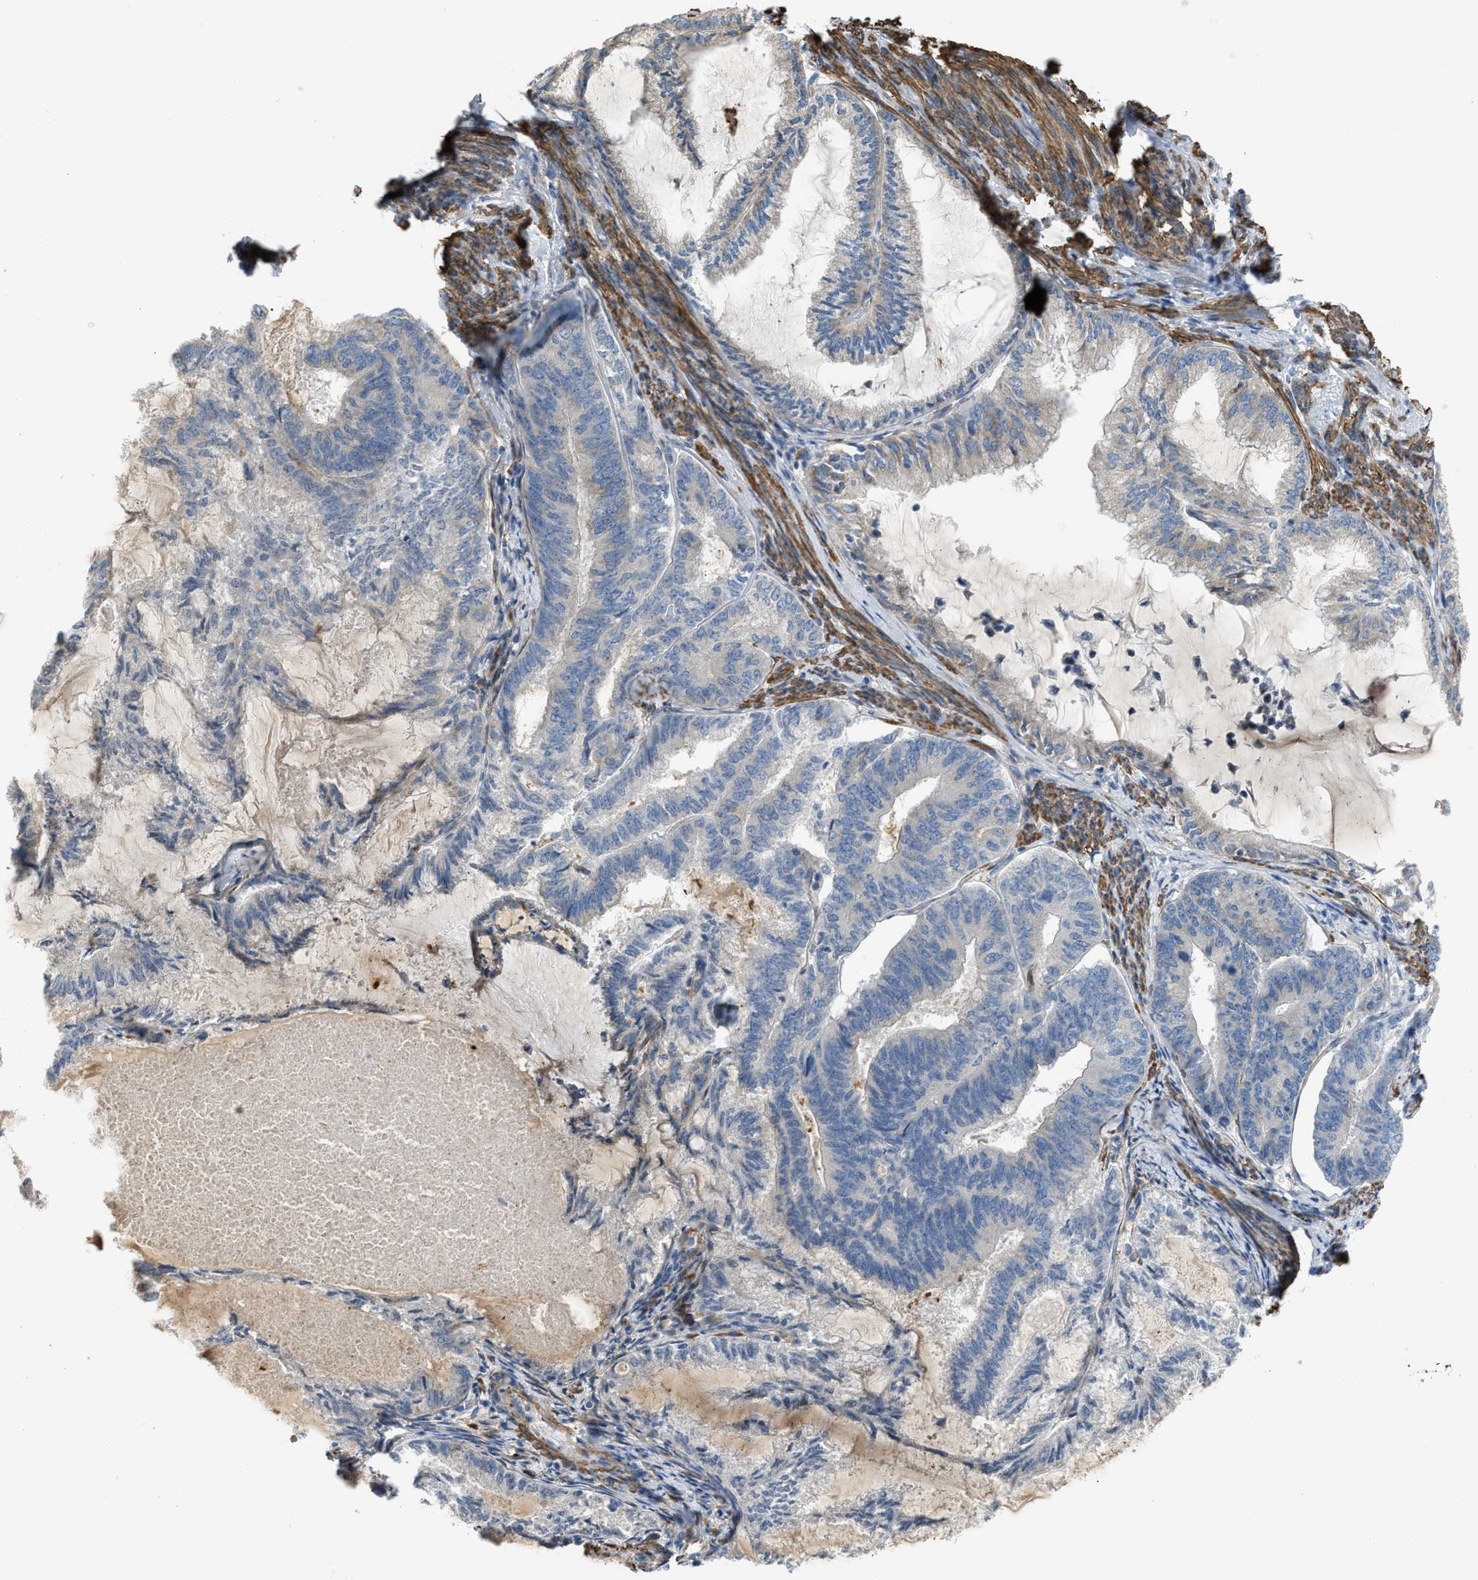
{"staining": {"intensity": "negative", "quantity": "none", "location": "none"}, "tissue": "endometrial cancer", "cell_type": "Tumor cells", "image_type": "cancer", "snomed": [{"axis": "morphology", "description": "Adenocarcinoma, NOS"}, {"axis": "topography", "description": "Endometrium"}], "caption": "Immunohistochemistry of endometrial cancer (adenocarcinoma) displays no staining in tumor cells. (Stains: DAB (3,3'-diaminobenzidine) immunohistochemistry (IHC) with hematoxylin counter stain, Microscopy: brightfield microscopy at high magnification).", "gene": "BMPR1A", "patient": {"sex": "female", "age": 86}}